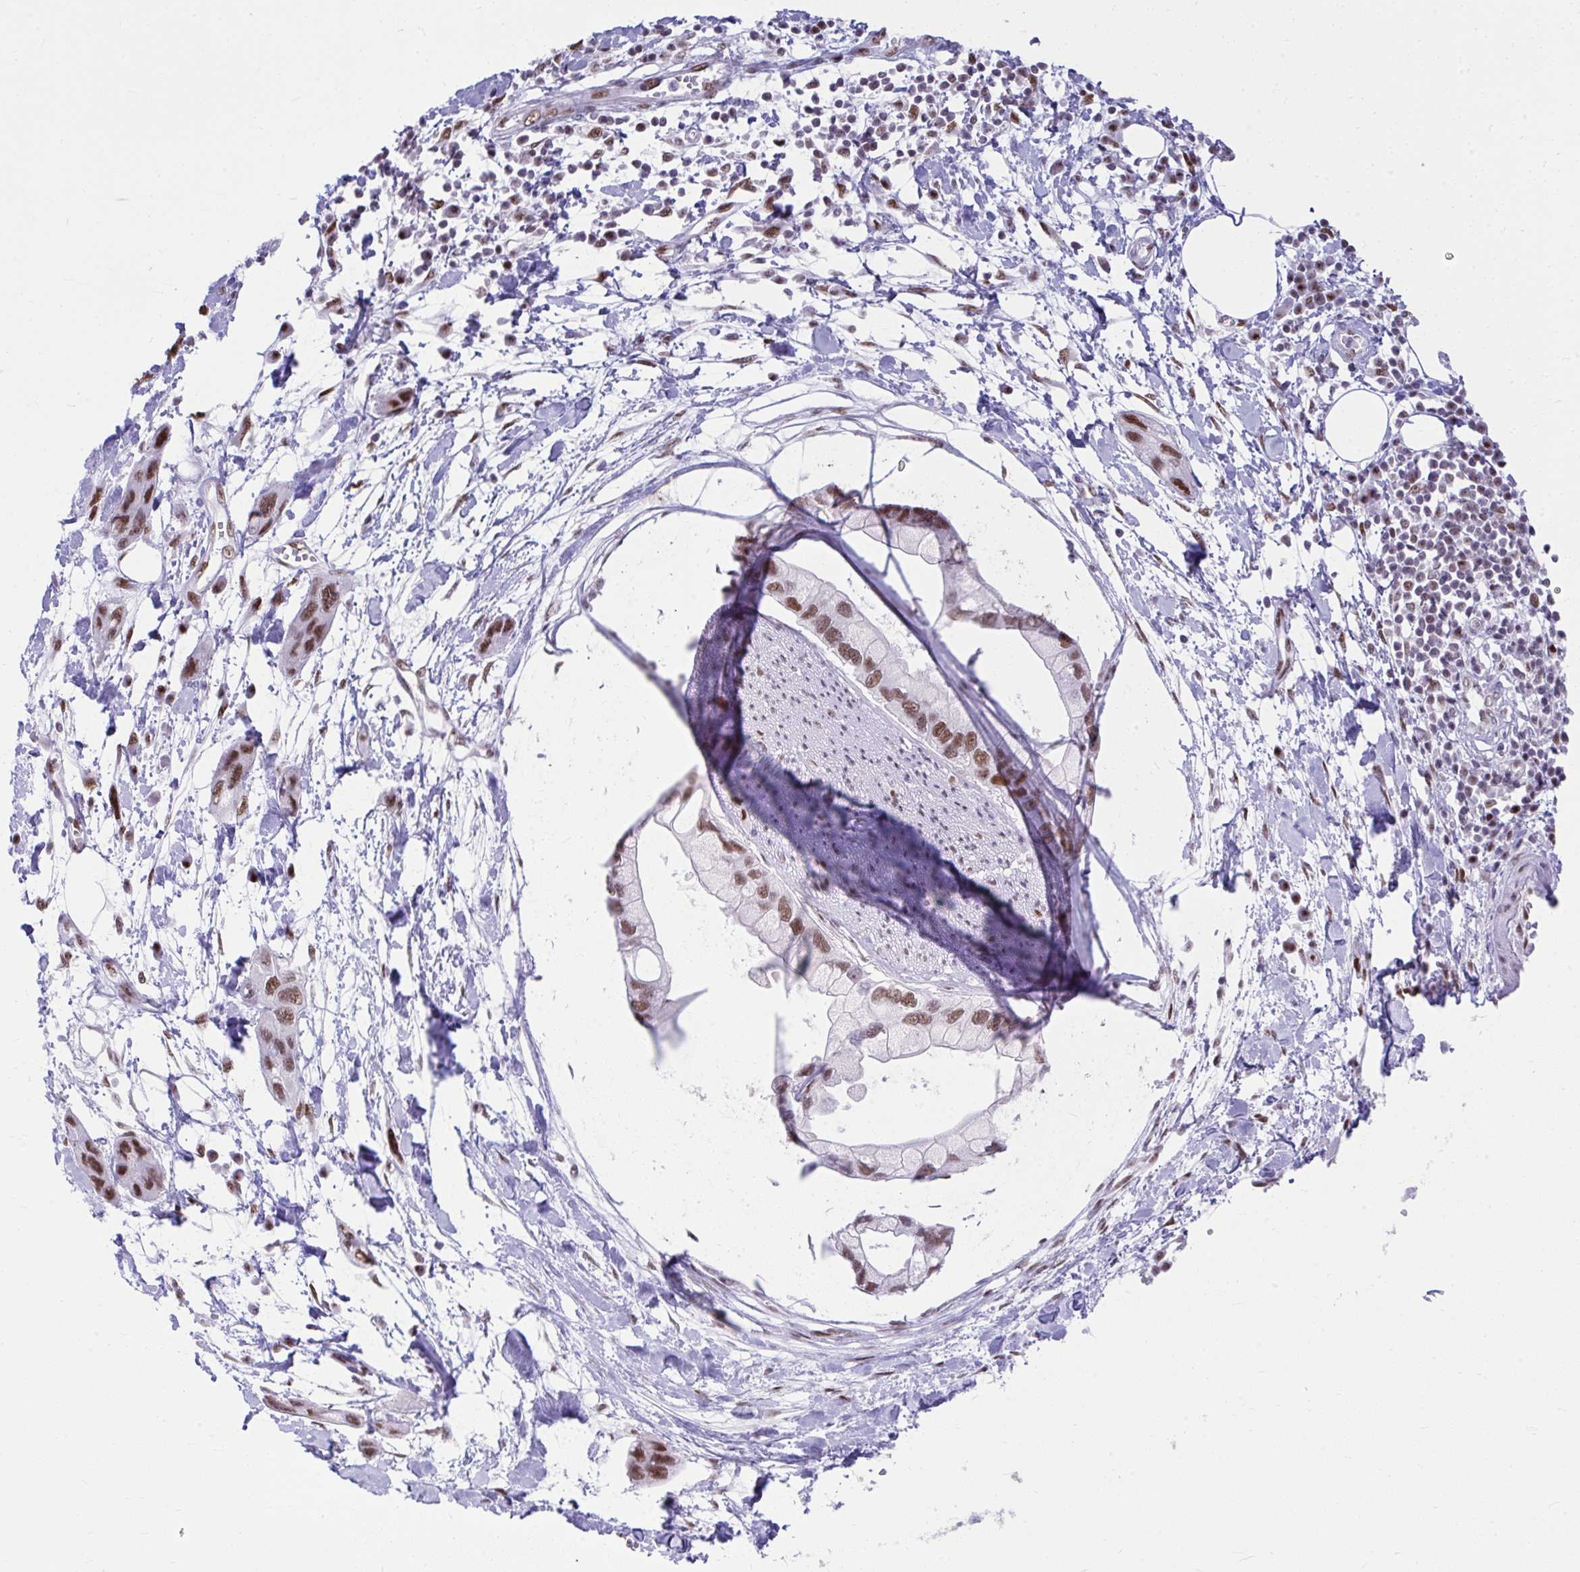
{"staining": {"intensity": "strong", "quantity": ">75%", "location": "nuclear"}, "tissue": "pancreatic cancer", "cell_type": "Tumor cells", "image_type": "cancer", "snomed": [{"axis": "morphology", "description": "Adenocarcinoma, NOS"}, {"axis": "topography", "description": "Pancreas"}], "caption": "About >75% of tumor cells in human pancreatic cancer reveal strong nuclear protein staining as visualized by brown immunohistochemical staining.", "gene": "SLC35C2", "patient": {"sex": "female", "age": 73}}